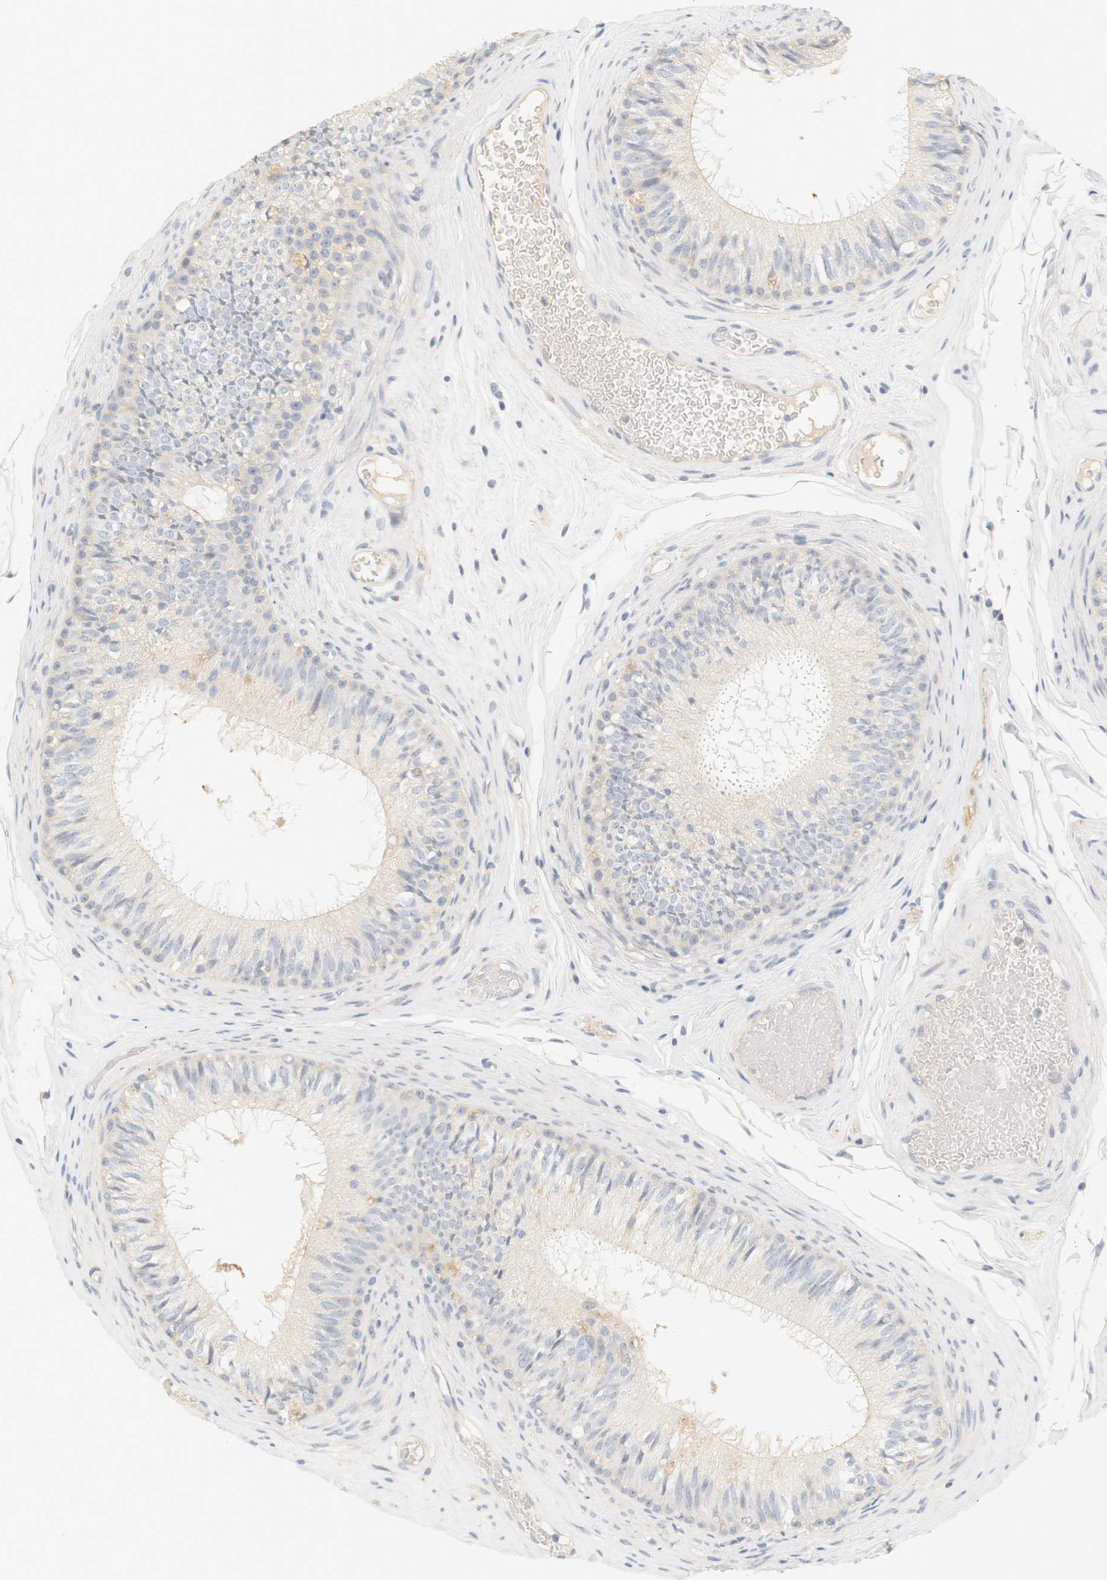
{"staining": {"intensity": "negative", "quantity": "none", "location": "none"}, "tissue": "epididymis", "cell_type": "Glandular cells", "image_type": "normal", "snomed": [{"axis": "morphology", "description": "Normal tissue, NOS"}, {"axis": "topography", "description": "Testis"}, {"axis": "topography", "description": "Epididymis"}], "caption": "Immunohistochemistry (IHC) micrograph of normal epididymis stained for a protein (brown), which exhibits no staining in glandular cells.", "gene": "RTN3", "patient": {"sex": "male", "age": 36}}